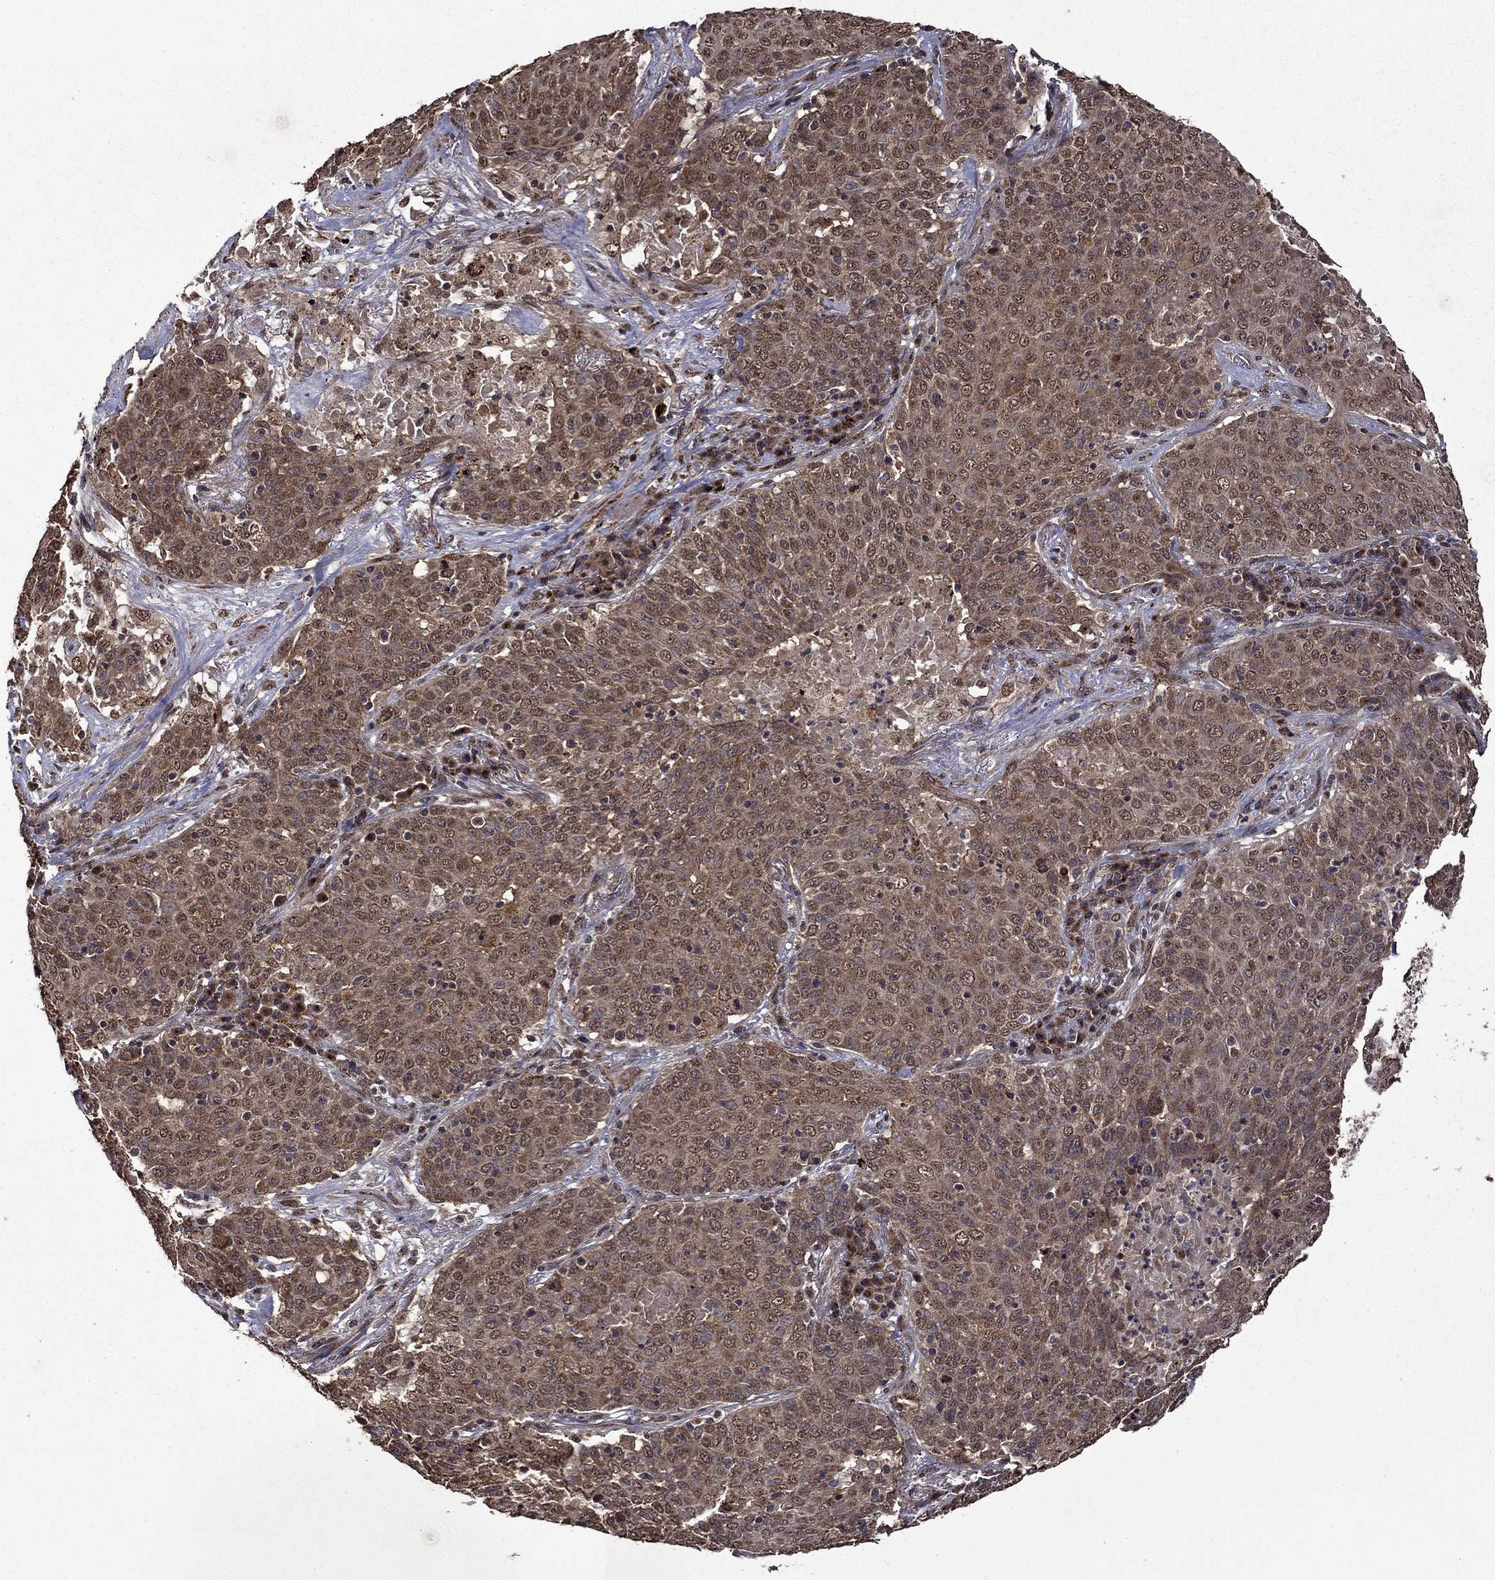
{"staining": {"intensity": "moderate", "quantity": "25%-75%", "location": "cytoplasmic/membranous,nuclear"}, "tissue": "lung cancer", "cell_type": "Tumor cells", "image_type": "cancer", "snomed": [{"axis": "morphology", "description": "Squamous cell carcinoma, NOS"}, {"axis": "topography", "description": "Lung"}], "caption": "This micrograph shows IHC staining of human lung squamous cell carcinoma, with medium moderate cytoplasmic/membranous and nuclear expression in approximately 25%-75% of tumor cells.", "gene": "ITM2B", "patient": {"sex": "male", "age": 82}}